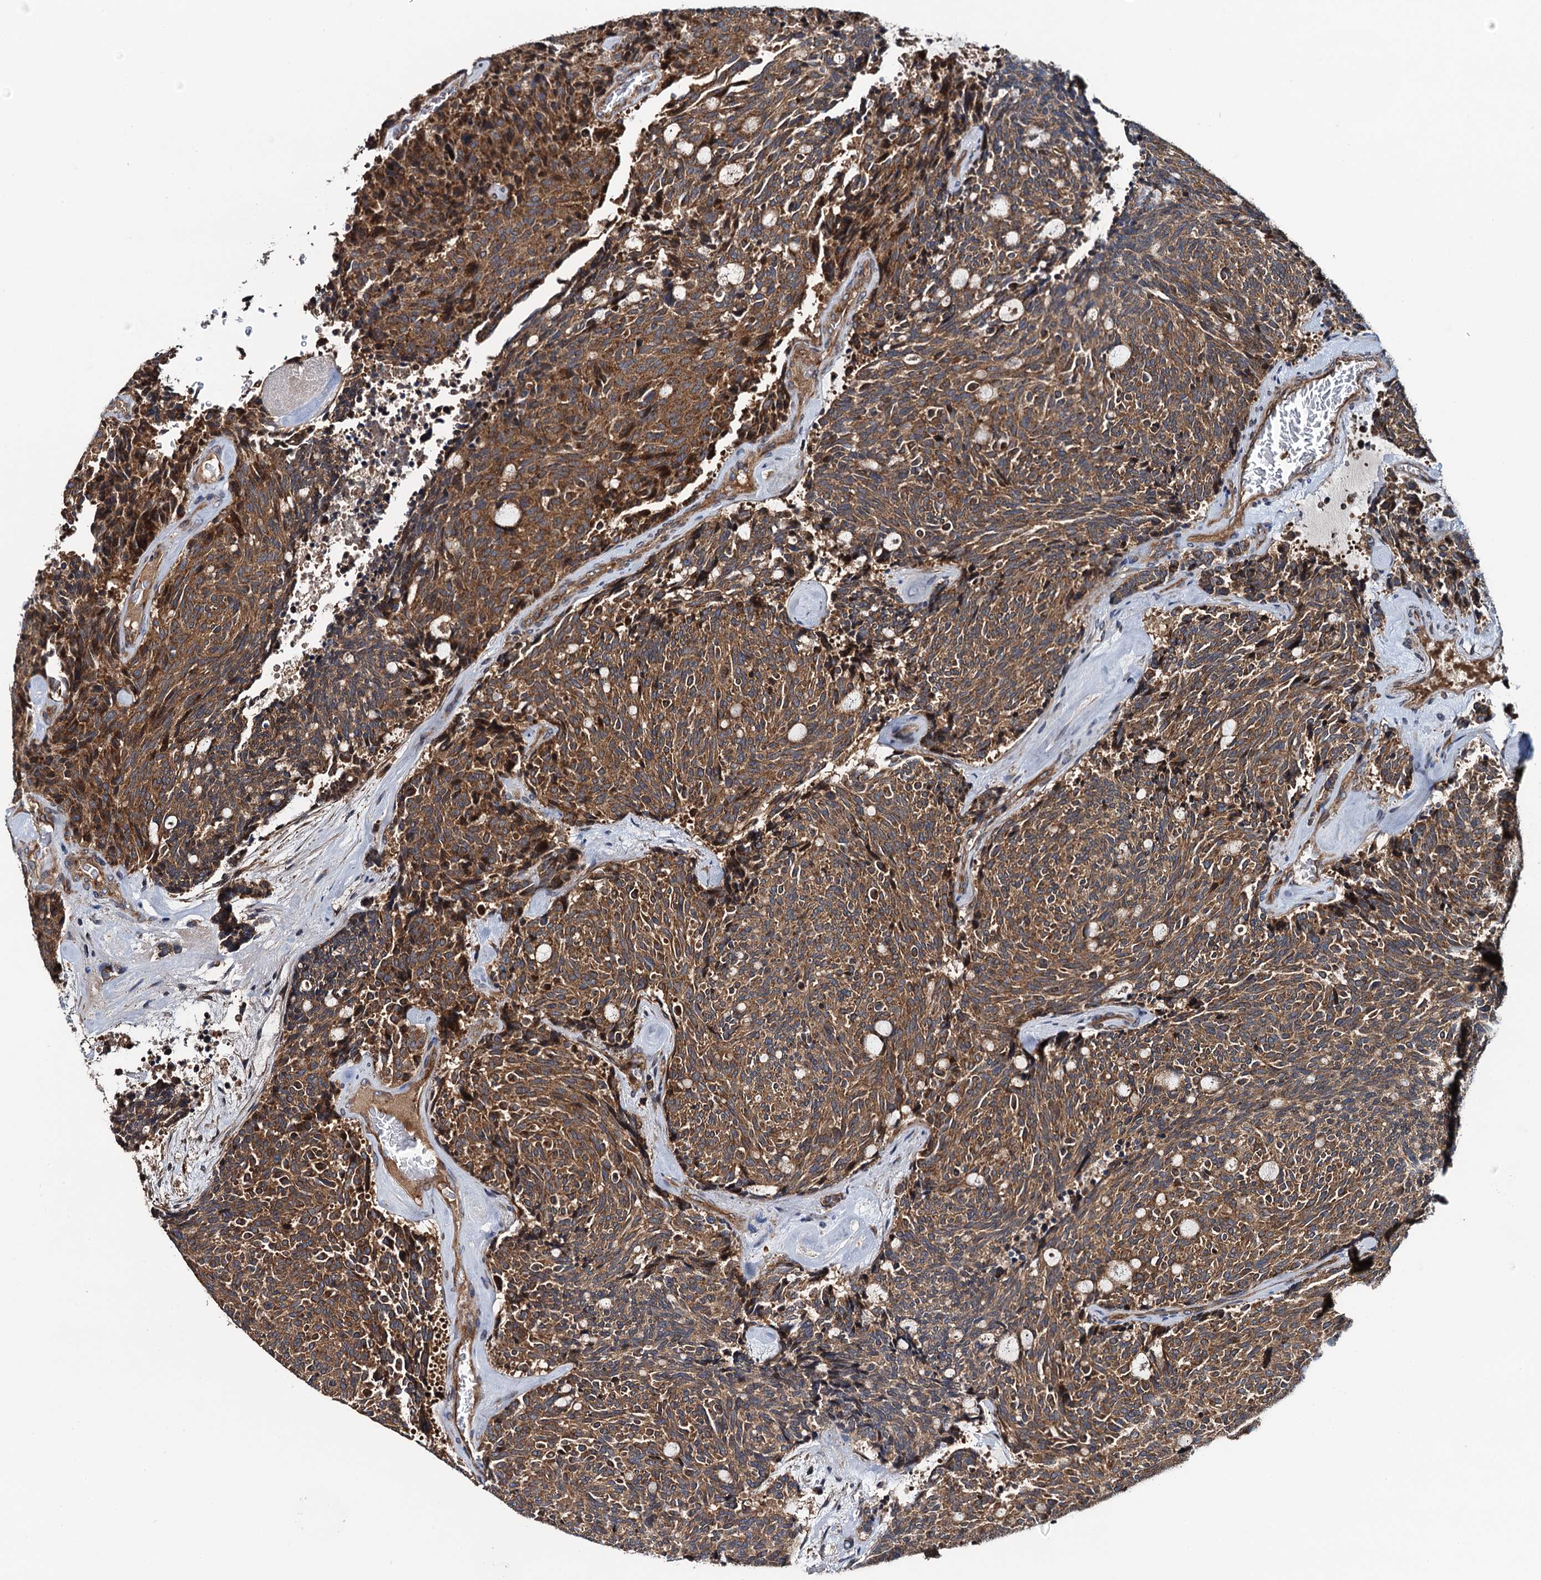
{"staining": {"intensity": "moderate", "quantity": ">75%", "location": "cytoplasmic/membranous"}, "tissue": "carcinoid", "cell_type": "Tumor cells", "image_type": "cancer", "snomed": [{"axis": "morphology", "description": "Carcinoid, malignant, NOS"}, {"axis": "topography", "description": "Pancreas"}], "caption": "Immunohistochemistry histopathology image of malignant carcinoid stained for a protein (brown), which displays medium levels of moderate cytoplasmic/membranous expression in about >75% of tumor cells.", "gene": "NEK1", "patient": {"sex": "female", "age": 54}}